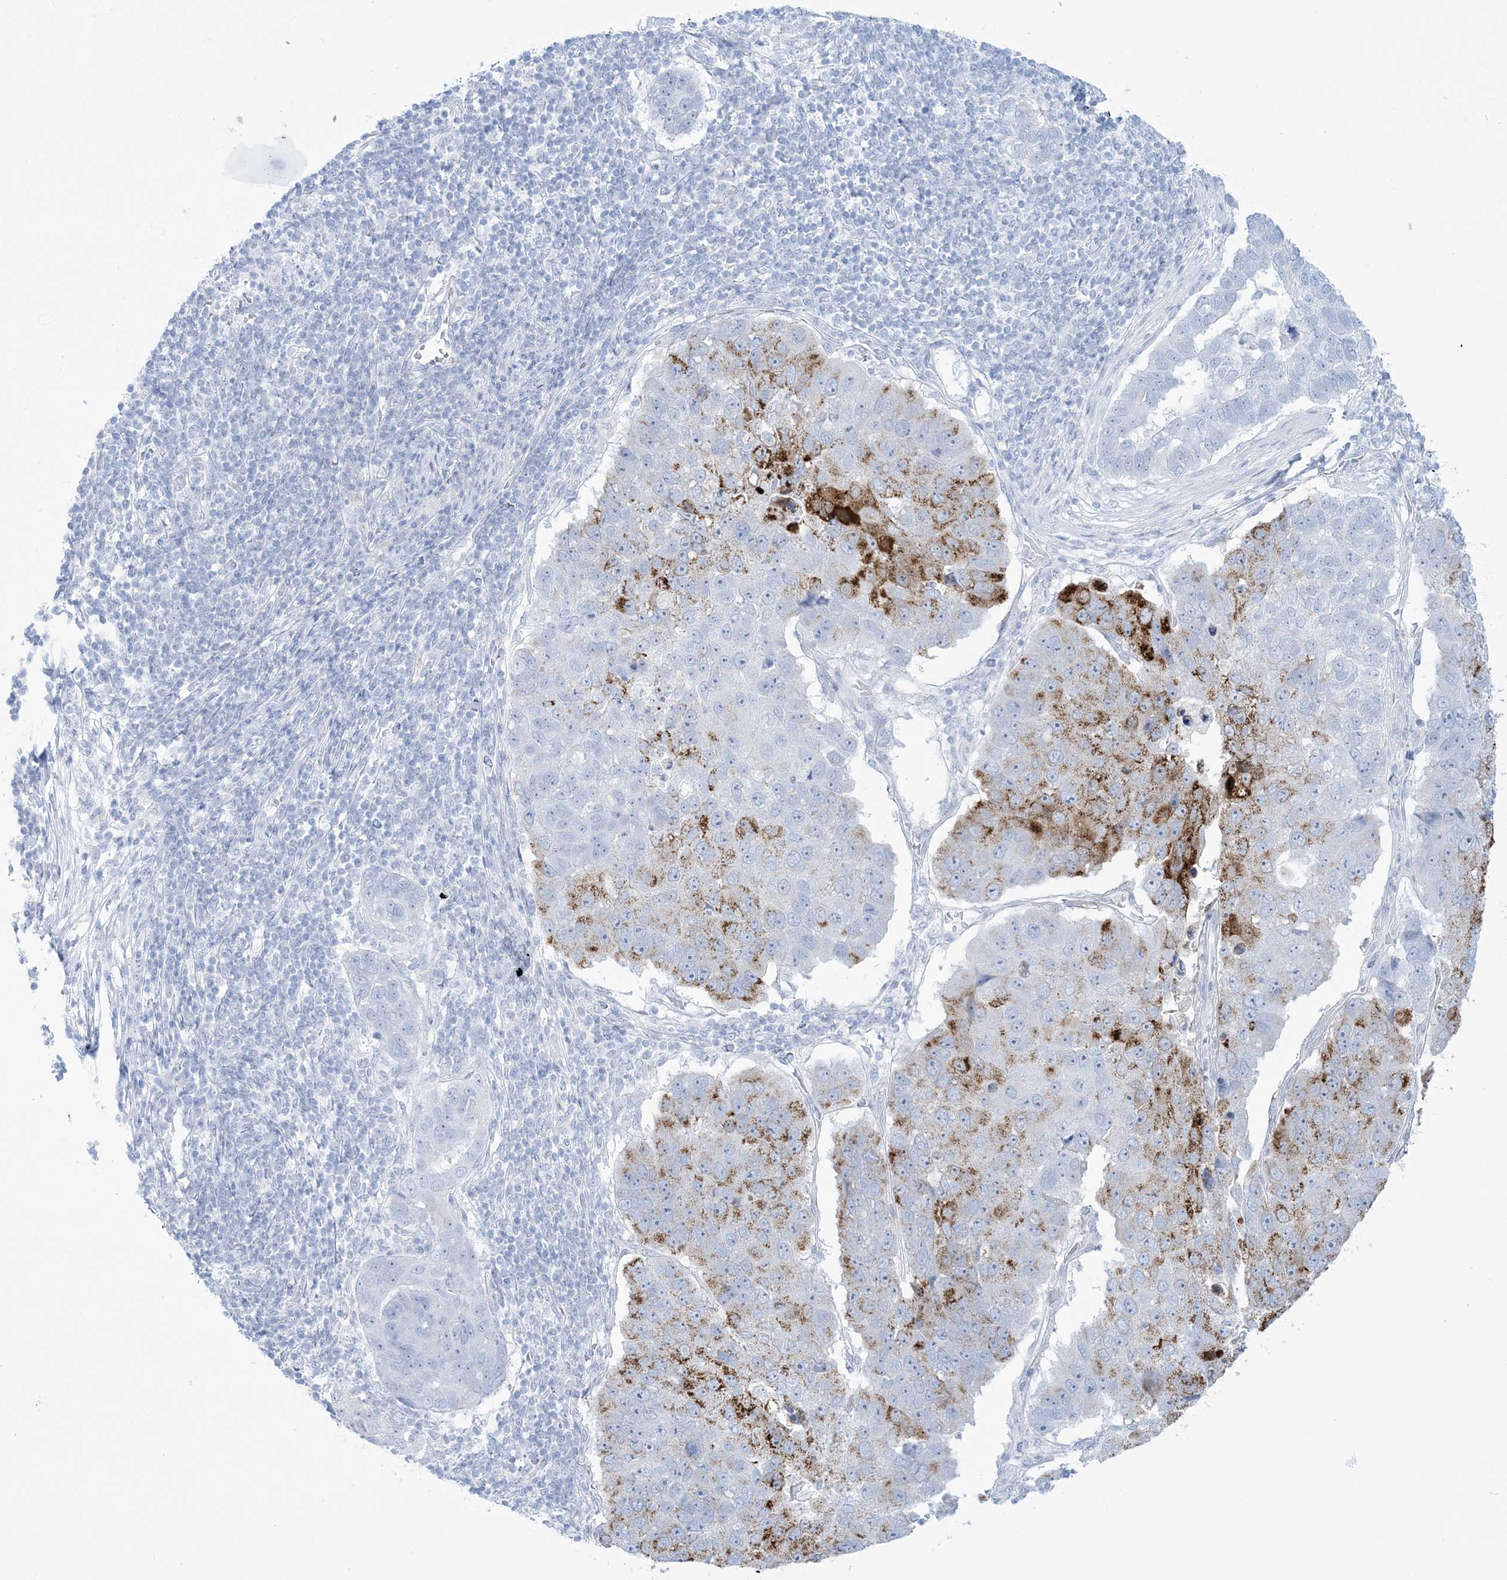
{"staining": {"intensity": "moderate", "quantity": "<25%", "location": "cytoplasmic/membranous"}, "tissue": "pancreatic cancer", "cell_type": "Tumor cells", "image_type": "cancer", "snomed": [{"axis": "morphology", "description": "Adenocarcinoma, NOS"}, {"axis": "topography", "description": "Pancreas"}], "caption": "Immunohistochemistry (IHC) of human pancreatic cancer (adenocarcinoma) reveals low levels of moderate cytoplasmic/membranous staining in approximately <25% of tumor cells.", "gene": "AGXT", "patient": {"sex": "female", "age": 61}}